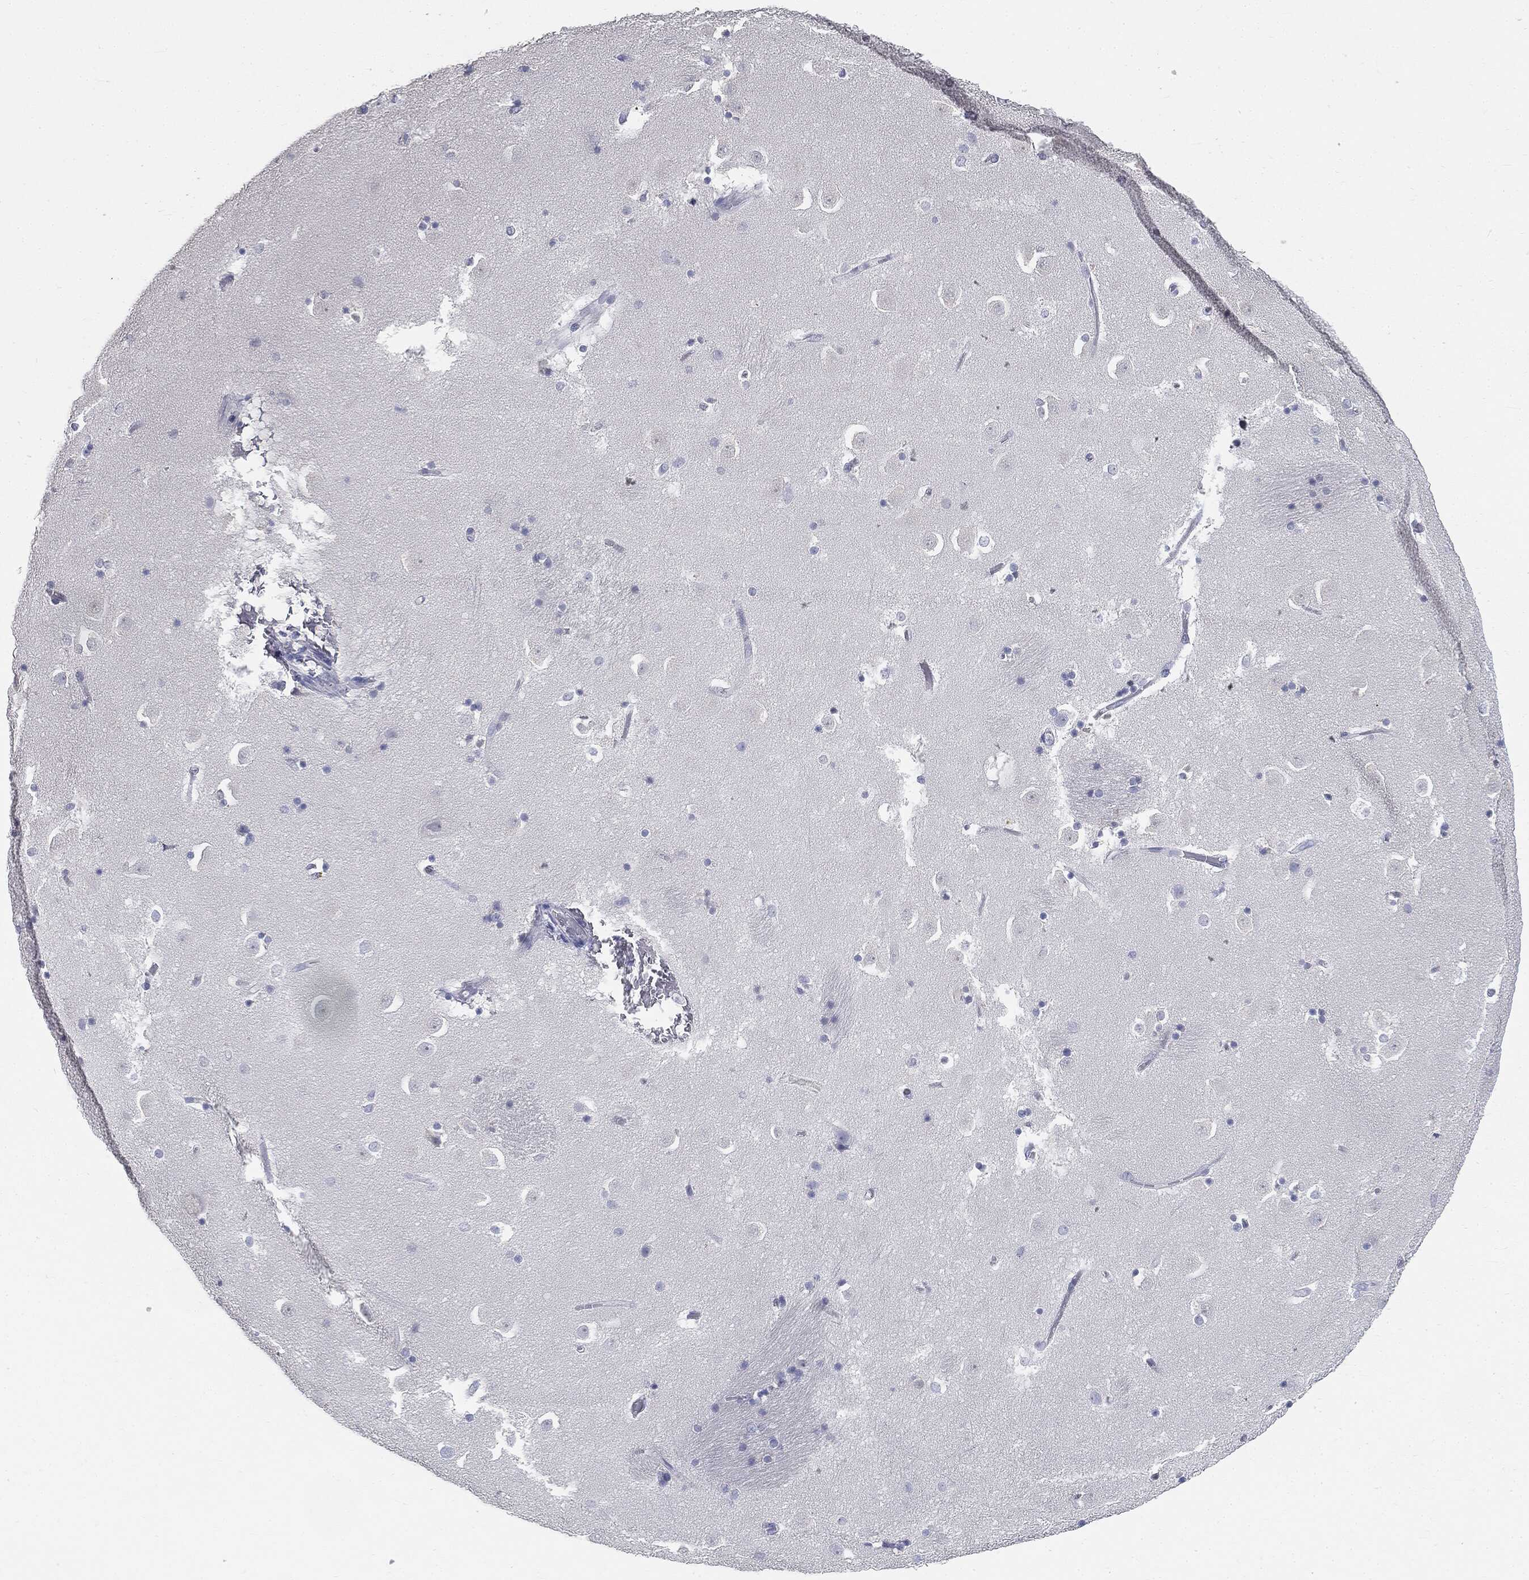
{"staining": {"intensity": "negative", "quantity": "none", "location": "none"}, "tissue": "caudate", "cell_type": "Glial cells", "image_type": "normal", "snomed": [{"axis": "morphology", "description": "Normal tissue, NOS"}, {"axis": "topography", "description": "Lateral ventricle wall"}], "caption": "Immunohistochemistry histopathology image of benign caudate stained for a protein (brown), which reveals no expression in glial cells.", "gene": "CUZD1", "patient": {"sex": "male", "age": 51}}